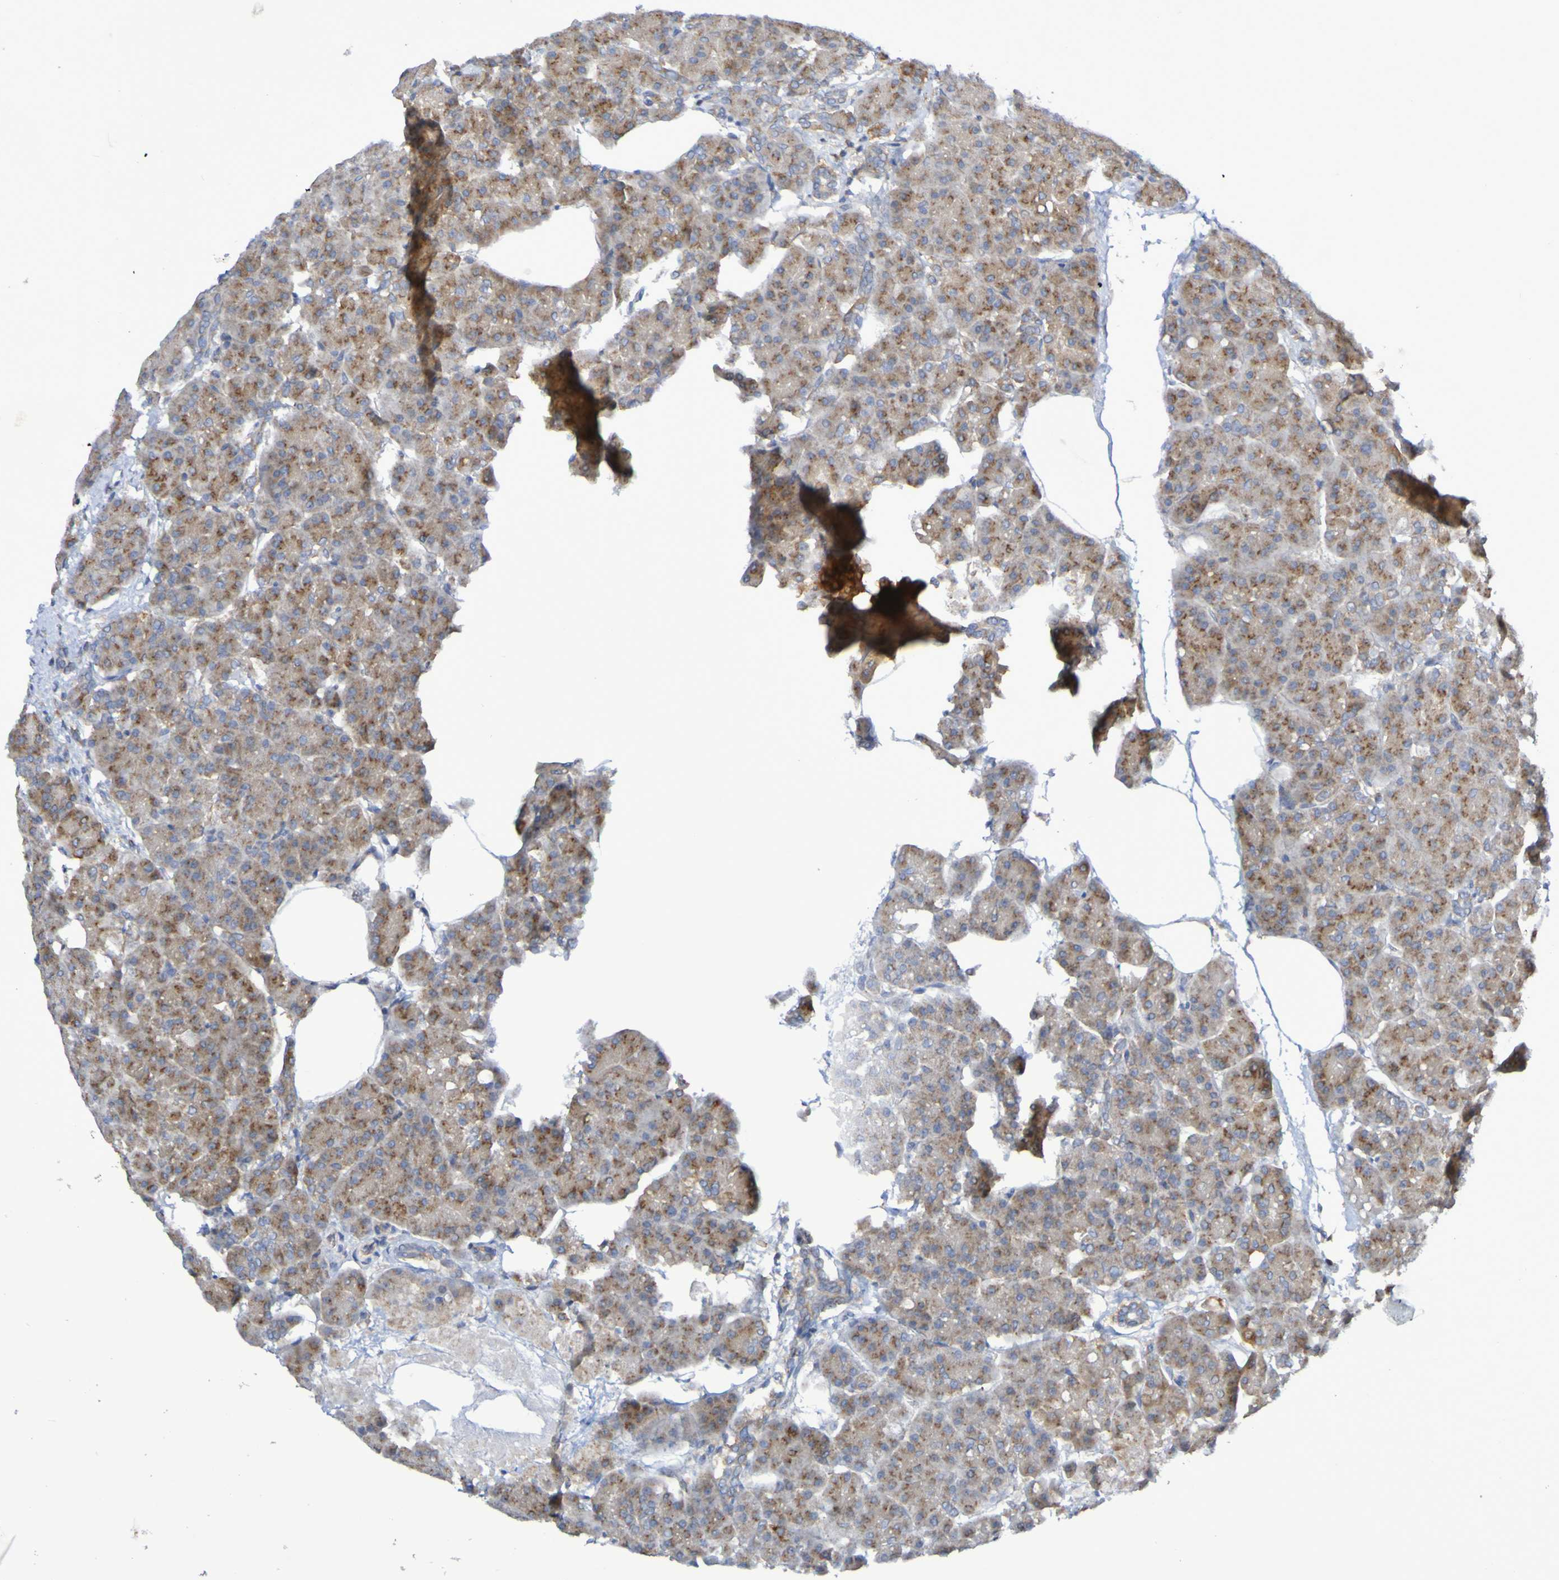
{"staining": {"intensity": "strong", "quantity": ">75%", "location": "cytoplasmic/membranous"}, "tissue": "pancreas", "cell_type": "Exocrine glandular cells", "image_type": "normal", "snomed": [{"axis": "morphology", "description": "Normal tissue, NOS"}, {"axis": "topography", "description": "Pancreas"}], "caption": "High-power microscopy captured an immunohistochemistry (IHC) histopathology image of normal pancreas, revealing strong cytoplasmic/membranous expression in approximately >75% of exocrine glandular cells. (DAB (3,3'-diaminobenzidine) IHC, brown staining for protein, blue staining for nuclei).", "gene": "LMBRD2", "patient": {"sex": "female", "age": 70}}